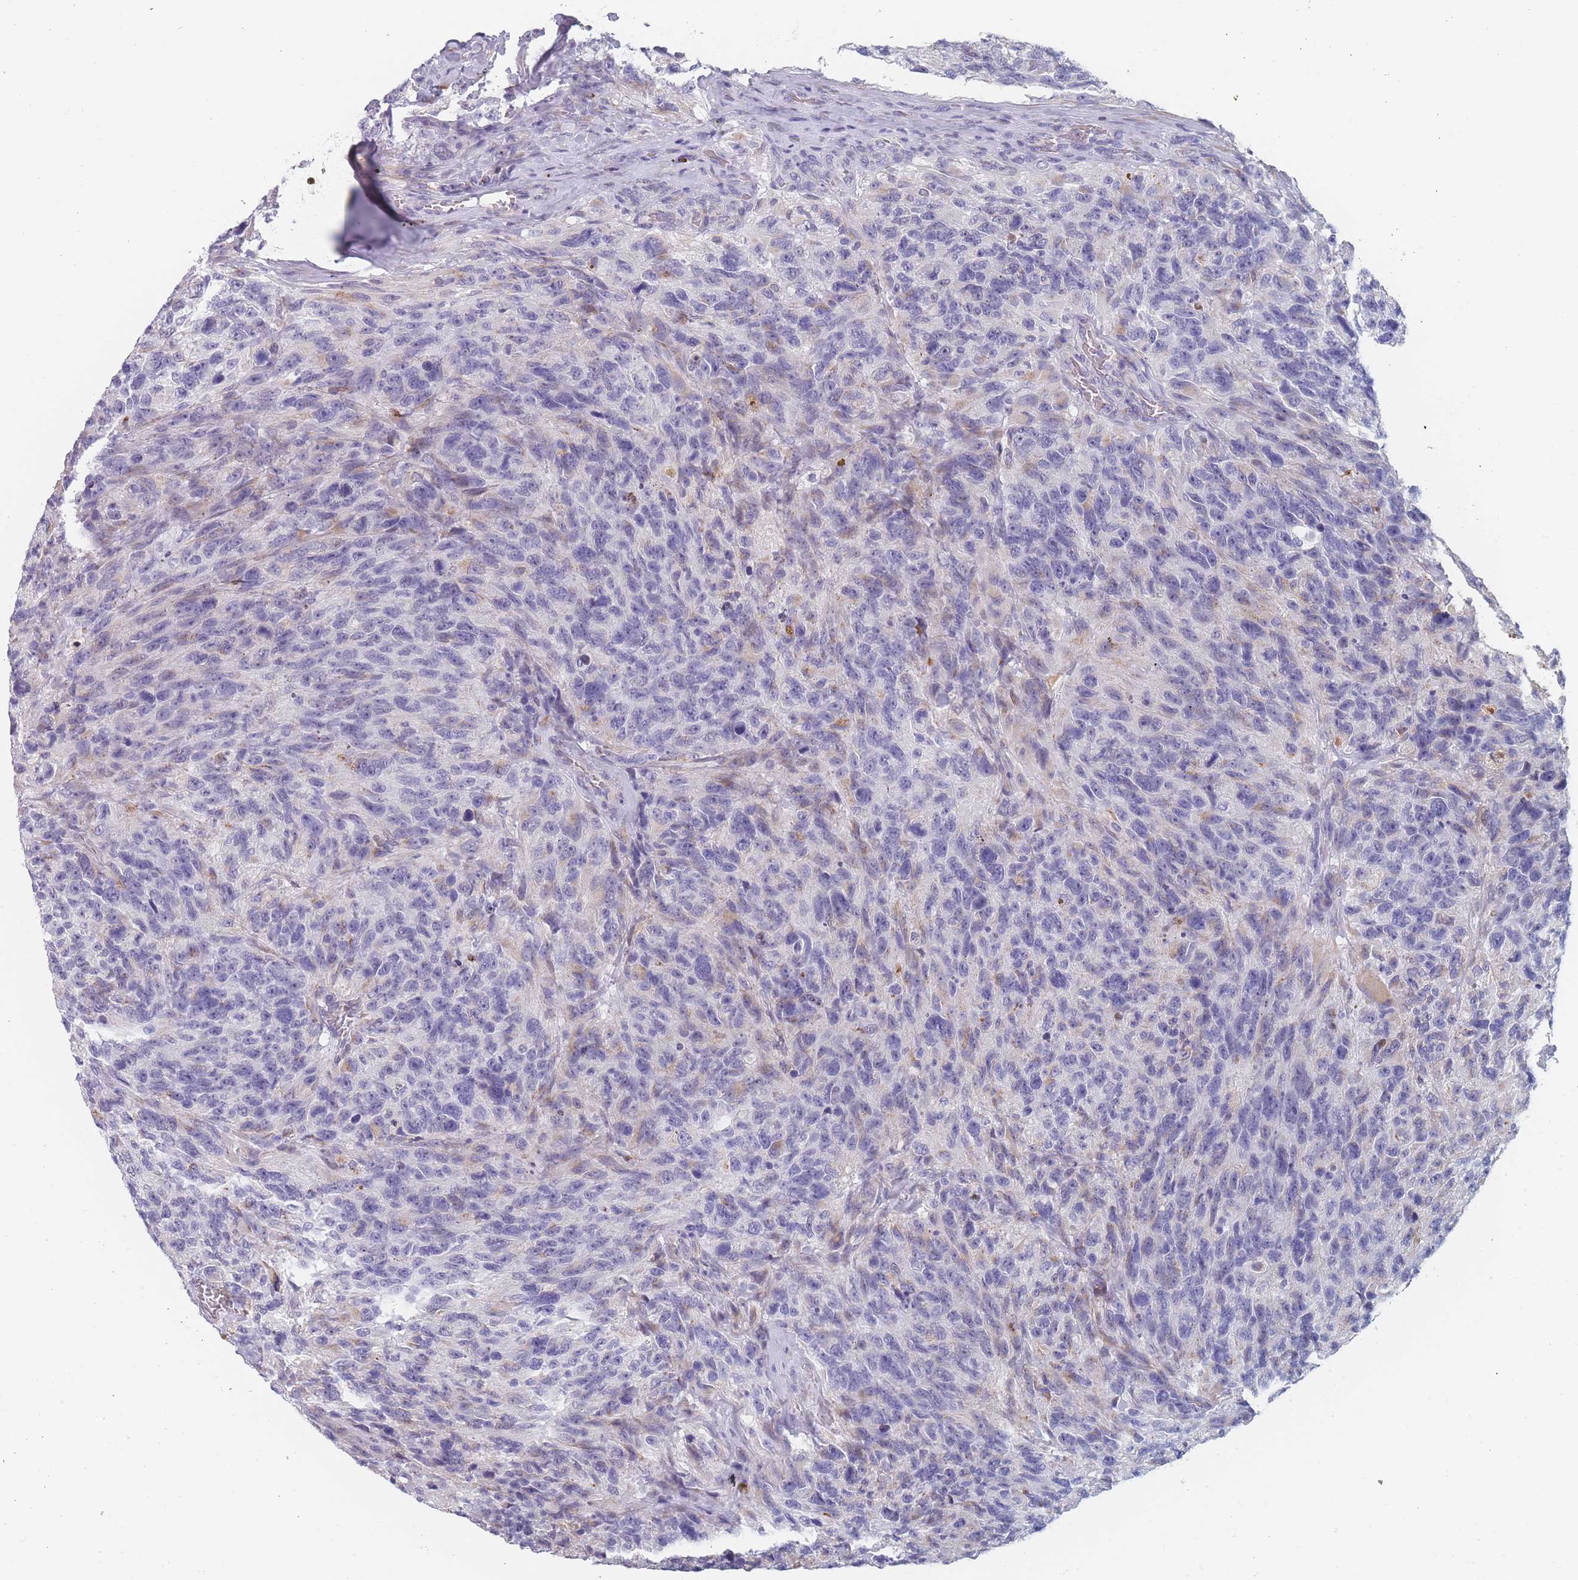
{"staining": {"intensity": "negative", "quantity": "none", "location": "none"}, "tissue": "glioma", "cell_type": "Tumor cells", "image_type": "cancer", "snomed": [{"axis": "morphology", "description": "Glioma, malignant, High grade"}, {"axis": "topography", "description": "Brain"}], "caption": "Human glioma stained for a protein using immunohistochemistry (IHC) reveals no expression in tumor cells.", "gene": "TMED10", "patient": {"sex": "male", "age": 69}}